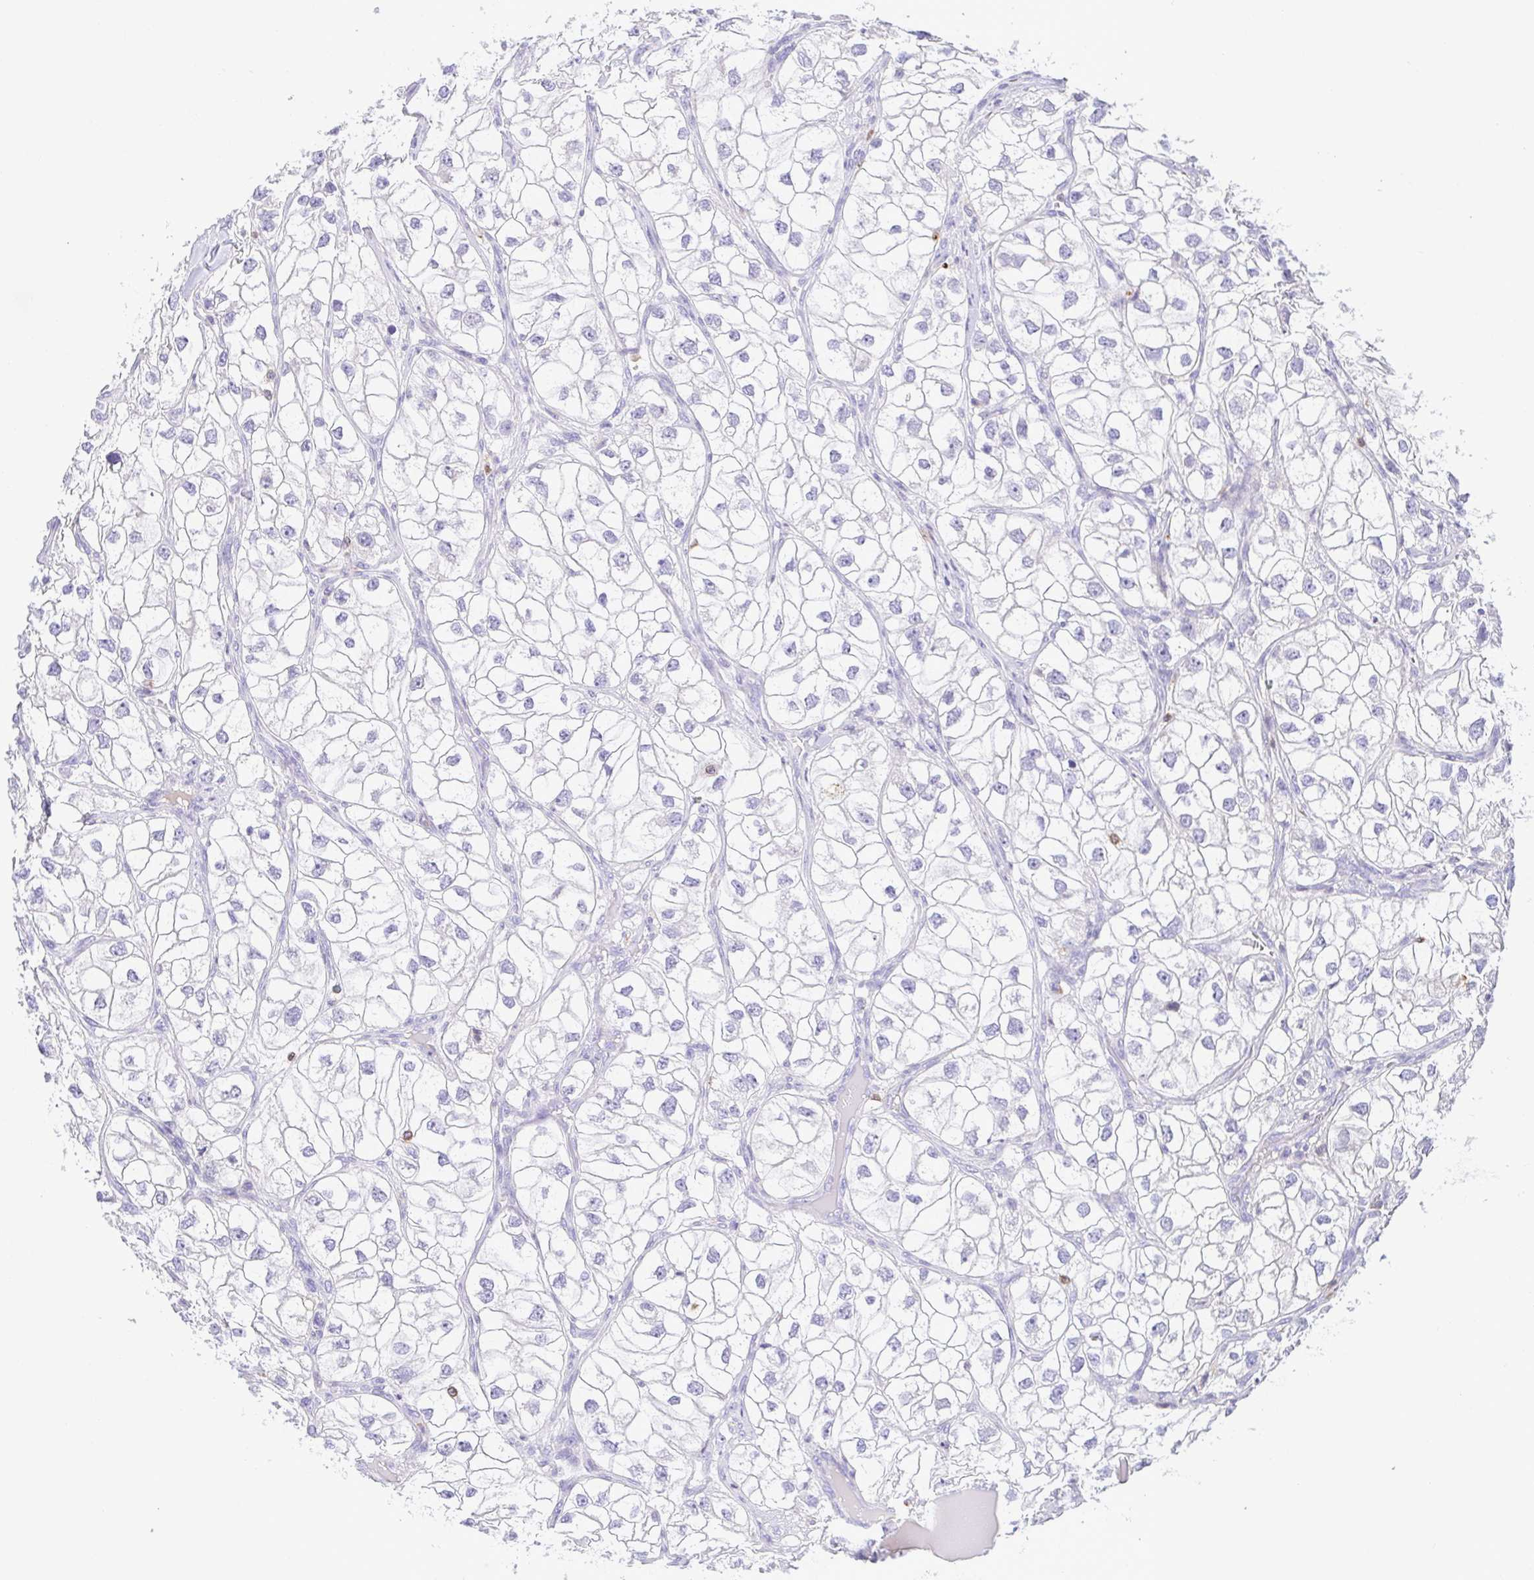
{"staining": {"intensity": "negative", "quantity": "none", "location": "none"}, "tissue": "renal cancer", "cell_type": "Tumor cells", "image_type": "cancer", "snomed": [{"axis": "morphology", "description": "Adenocarcinoma, NOS"}, {"axis": "topography", "description": "Kidney"}], "caption": "The histopathology image displays no significant positivity in tumor cells of adenocarcinoma (renal).", "gene": "PGLYRP1", "patient": {"sex": "male", "age": 59}}